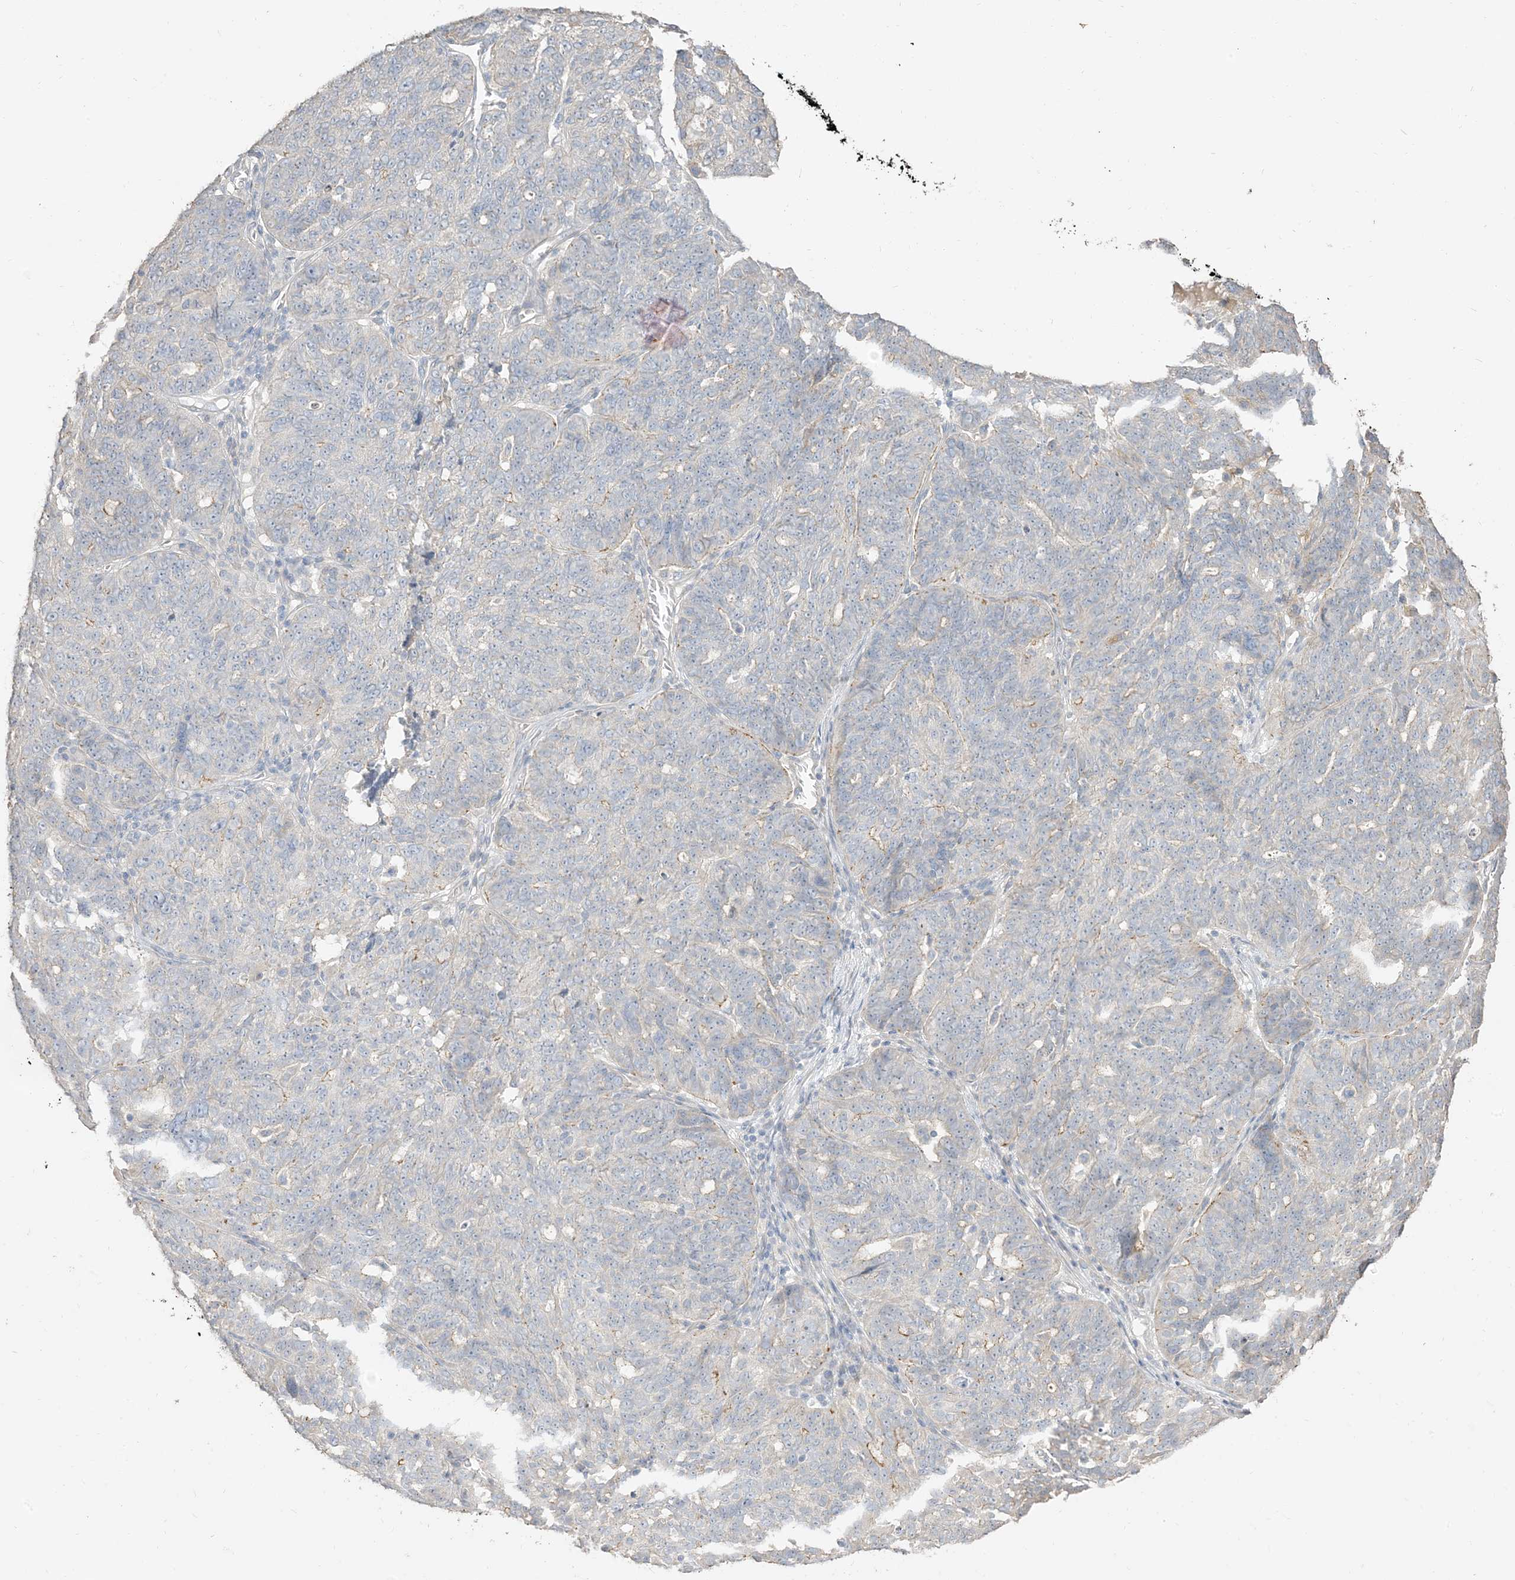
{"staining": {"intensity": "negative", "quantity": "none", "location": "none"}, "tissue": "ovarian cancer", "cell_type": "Tumor cells", "image_type": "cancer", "snomed": [{"axis": "morphology", "description": "Cystadenocarcinoma, serous, NOS"}, {"axis": "topography", "description": "Ovary"}], "caption": "This is an immunohistochemistry histopathology image of serous cystadenocarcinoma (ovarian). There is no positivity in tumor cells.", "gene": "RNF175", "patient": {"sex": "female", "age": 59}}